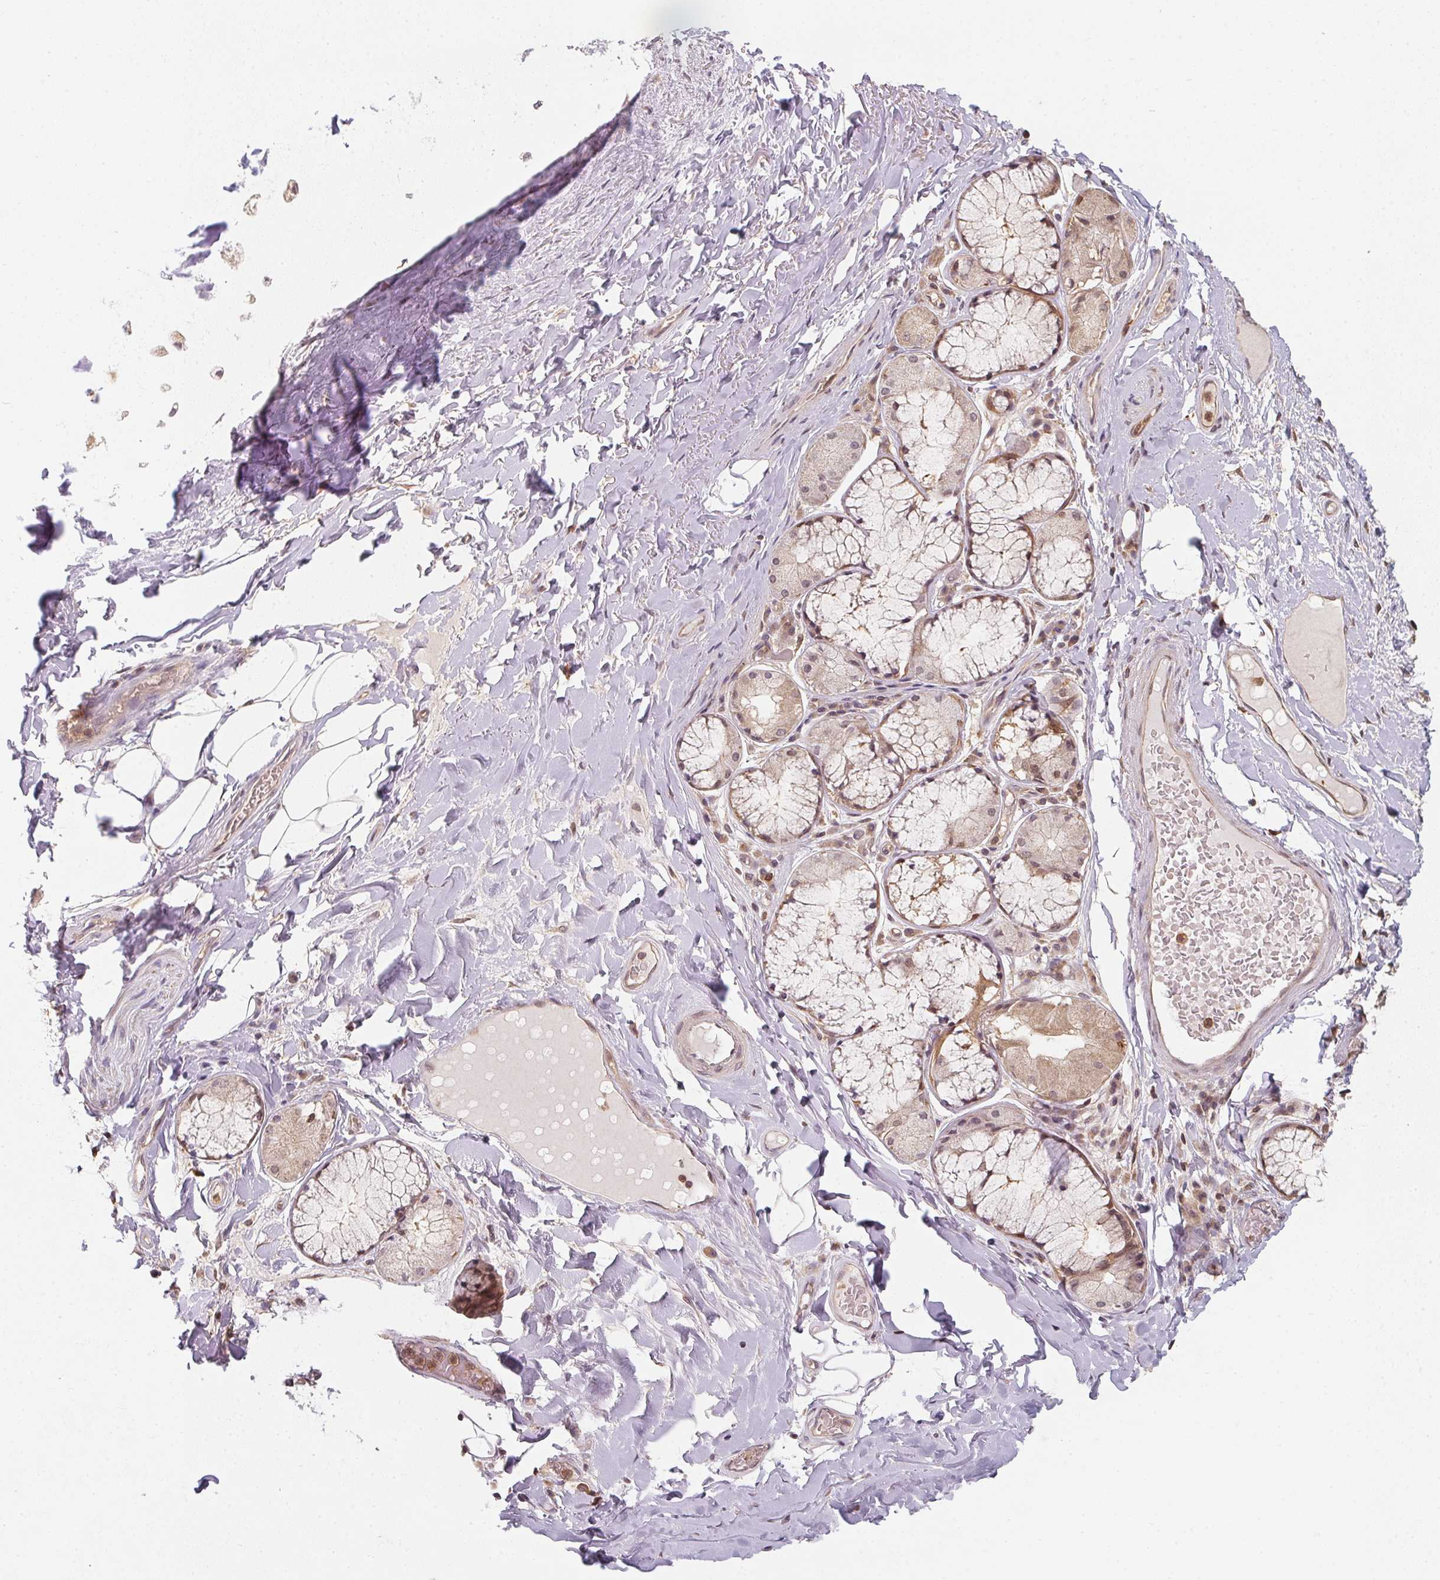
{"staining": {"intensity": "negative", "quantity": "none", "location": "none"}, "tissue": "adipose tissue", "cell_type": "Adipocytes", "image_type": "normal", "snomed": [{"axis": "morphology", "description": "Normal tissue, NOS"}, {"axis": "topography", "description": "Cartilage tissue"}, {"axis": "topography", "description": "Bronchus"}], "caption": "Immunohistochemistry histopathology image of normal adipose tissue stained for a protein (brown), which reveals no expression in adipocytes.", "gene": "ANKRD13A", "patient": {"sex": "male", "age": 64}}